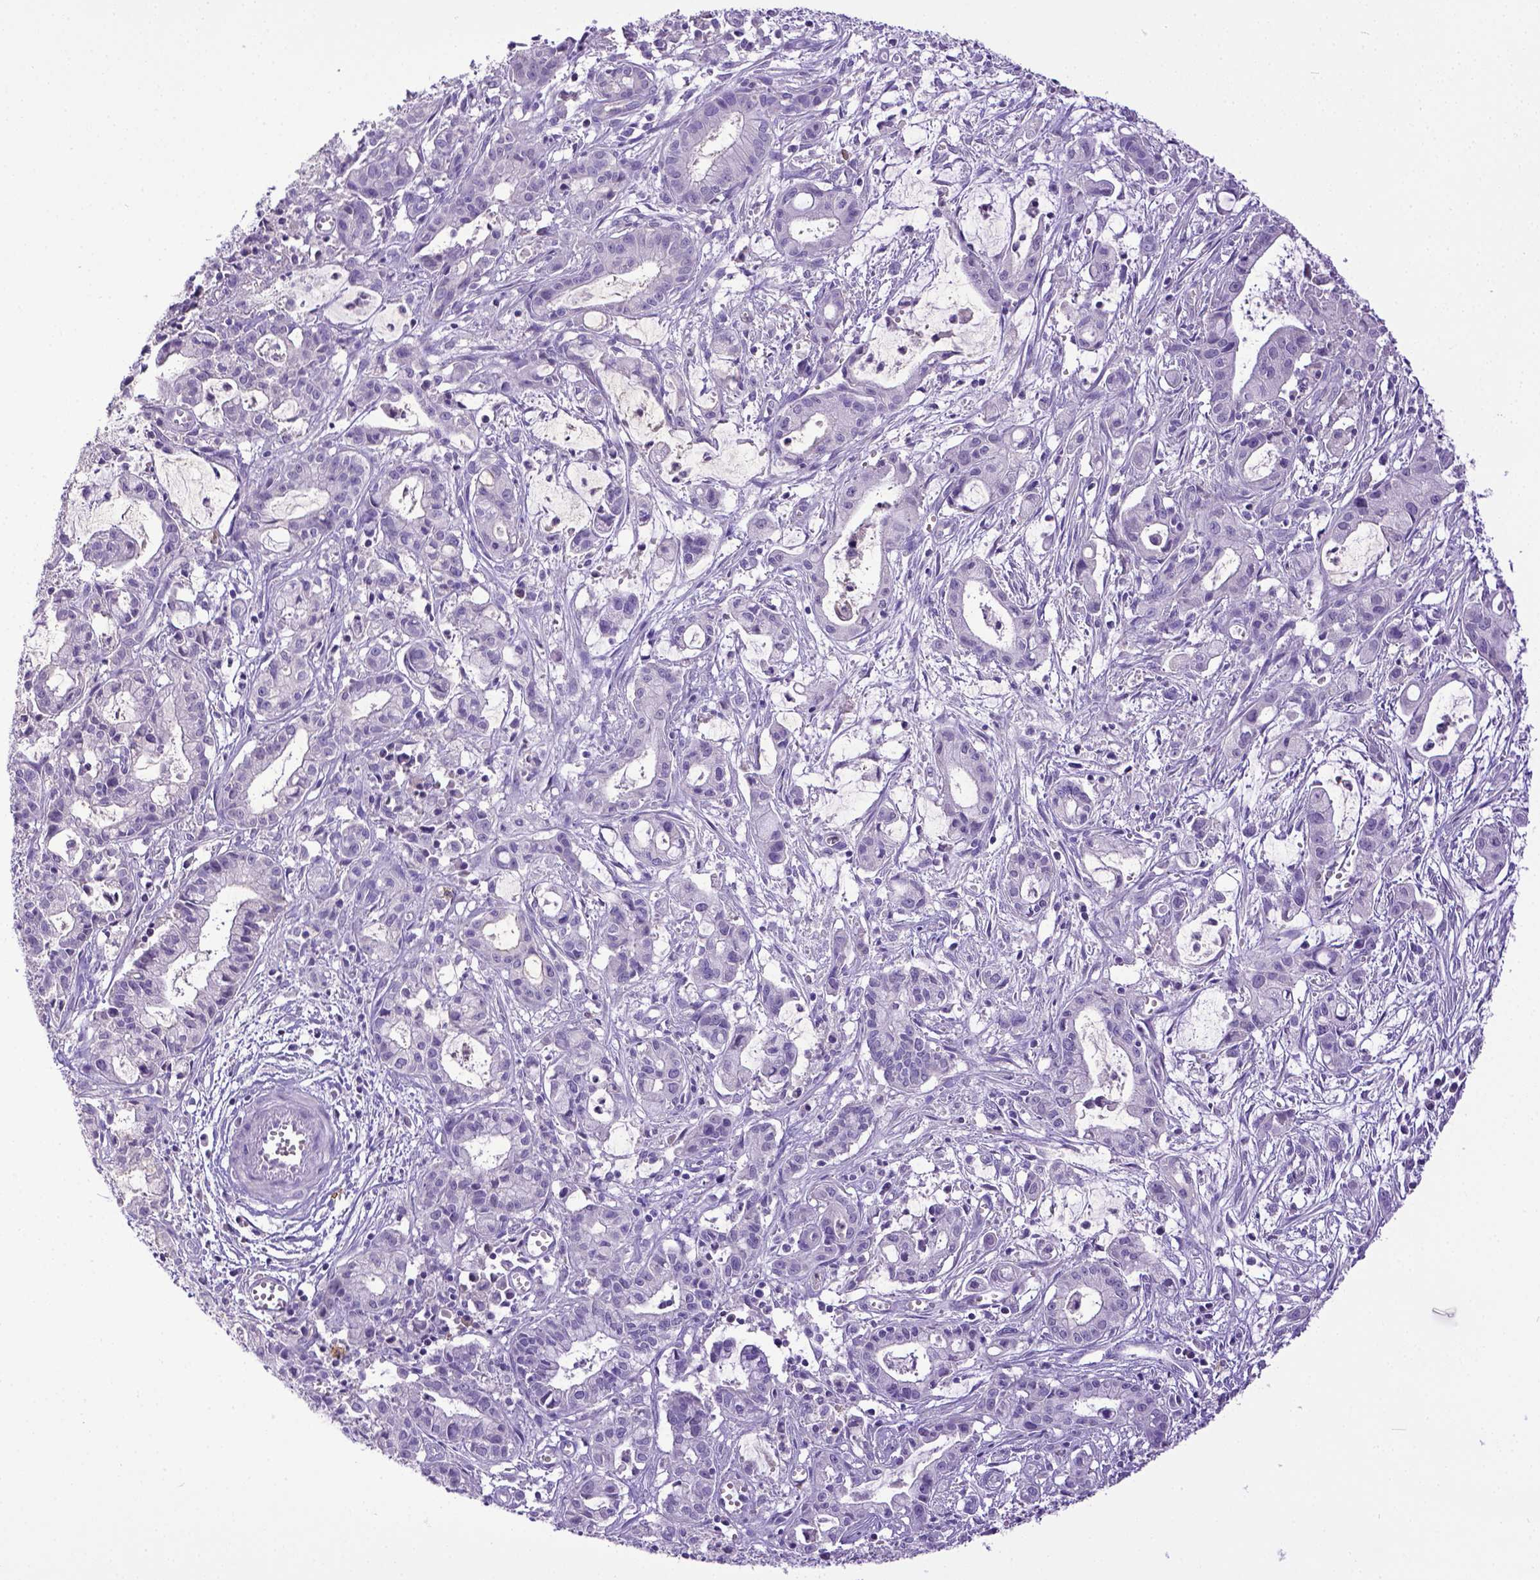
{"staining": {"intensity": "negative", "quantity": "none", "location": "none"}, "tissue": "pancreatic cancer", "cell_type": "Tumor cells", "image_type": "cancer", "snomed": [{"axis": "morphology", "description": "Adenocarcinoma, NOS"}, {"axis": "topography", "description": "Pancreas"}], "caption": "High power microscopy histopathology image of an IHC histopathology image of pancreatic adenocarcinoma, revealing no significant expression in tumor cells.", "gene": "KIT", "patient": {"sex": "male", "age": 48}}